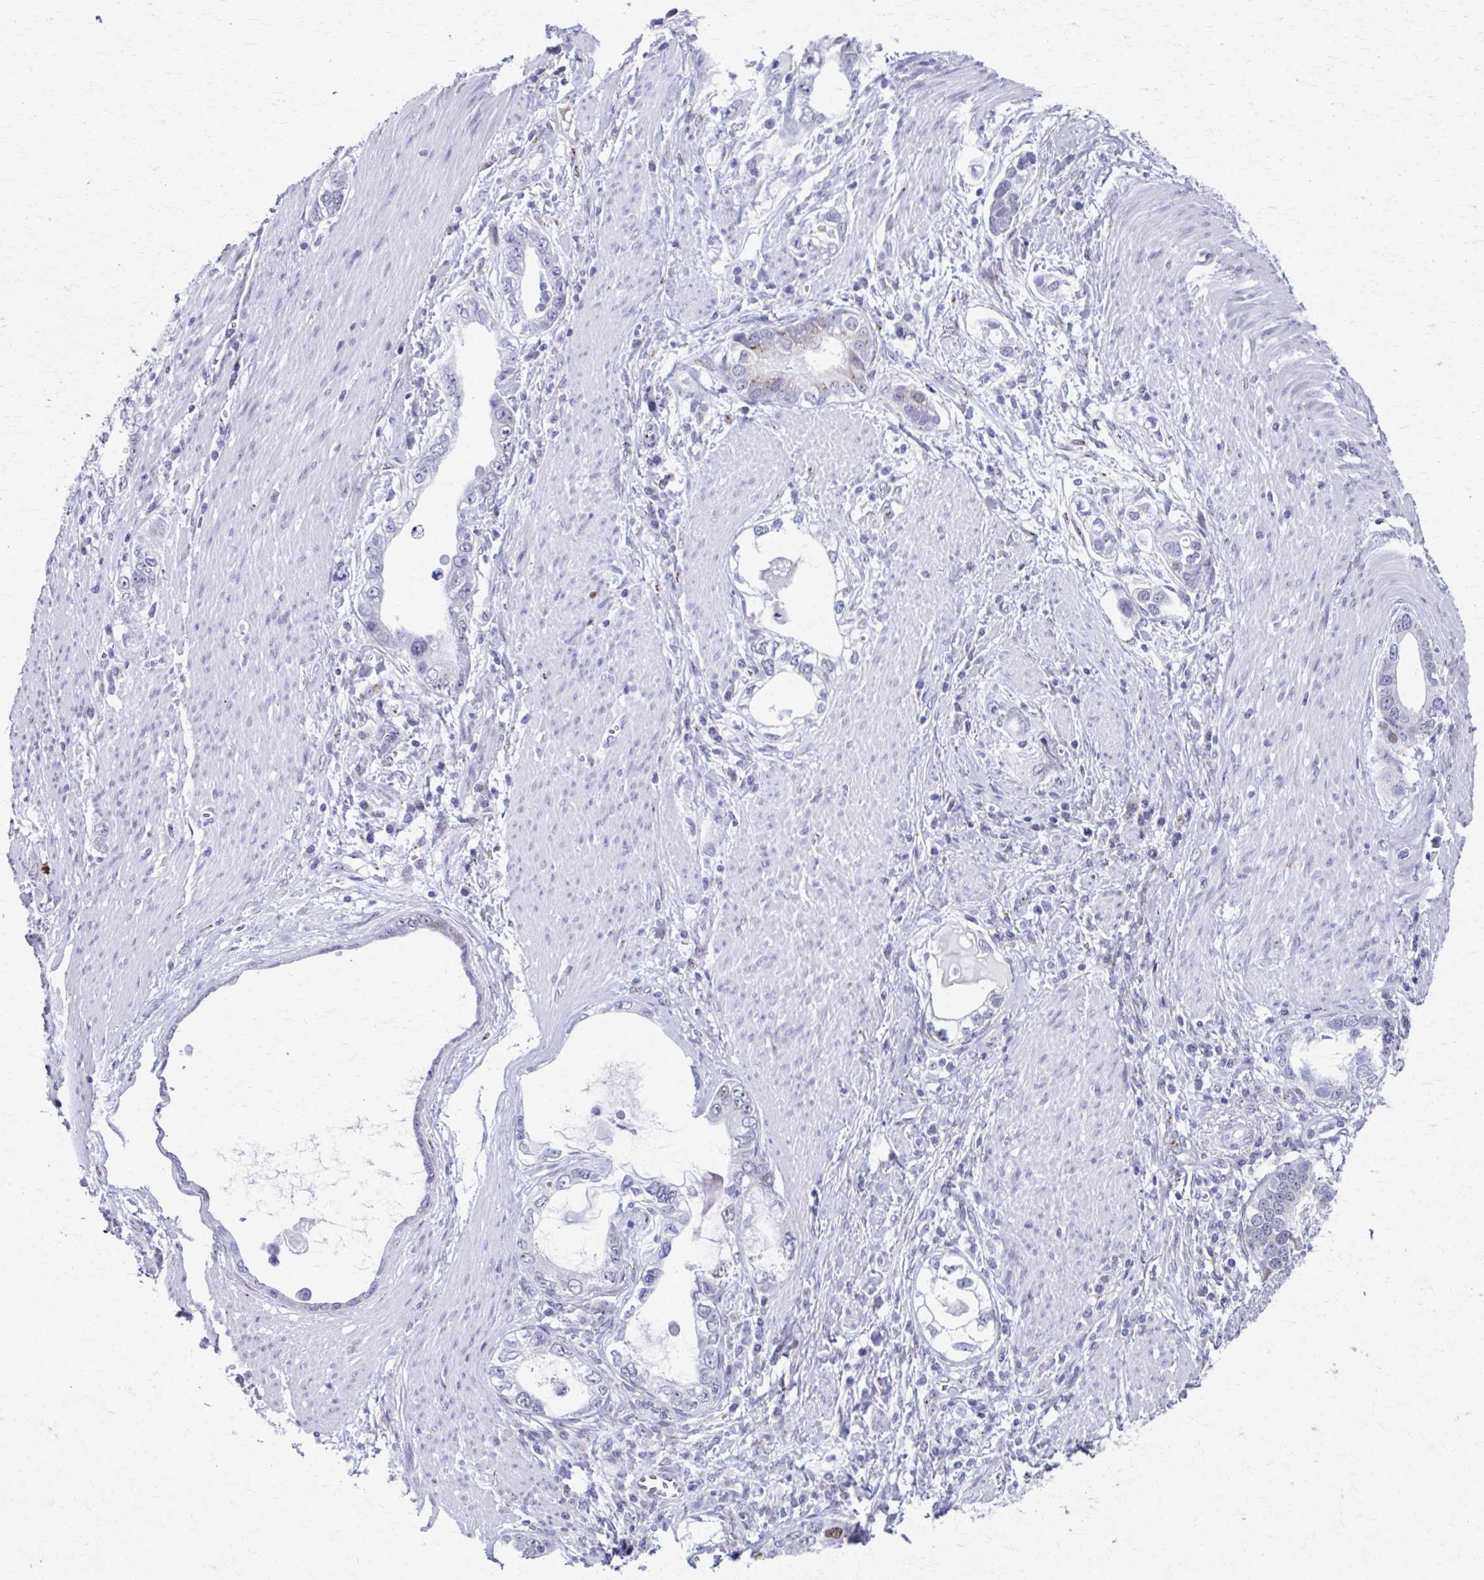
{"staining": {"intensity": "moderate", "quantity": "<25%", "location": "cytoplasmic/membranous,nuclear"}, "tissue": "stomach cancer", "cell_type": "Tumor cells", "image_type": "cancer", "snomed": [{"axis": "morphology", "description": "Adenocarcinoma, NOS"}, {"axis": "topography", "description": "Stomach, lower"}], "caption": "This is an image of IHC staining of stomach adenocarcinoma, which shows moderate staining in the cytoplasmic/membranous and nuclear of tumor cells.", "gene": "ZNF682", "patient": {"sex": "female", "age": 93}}